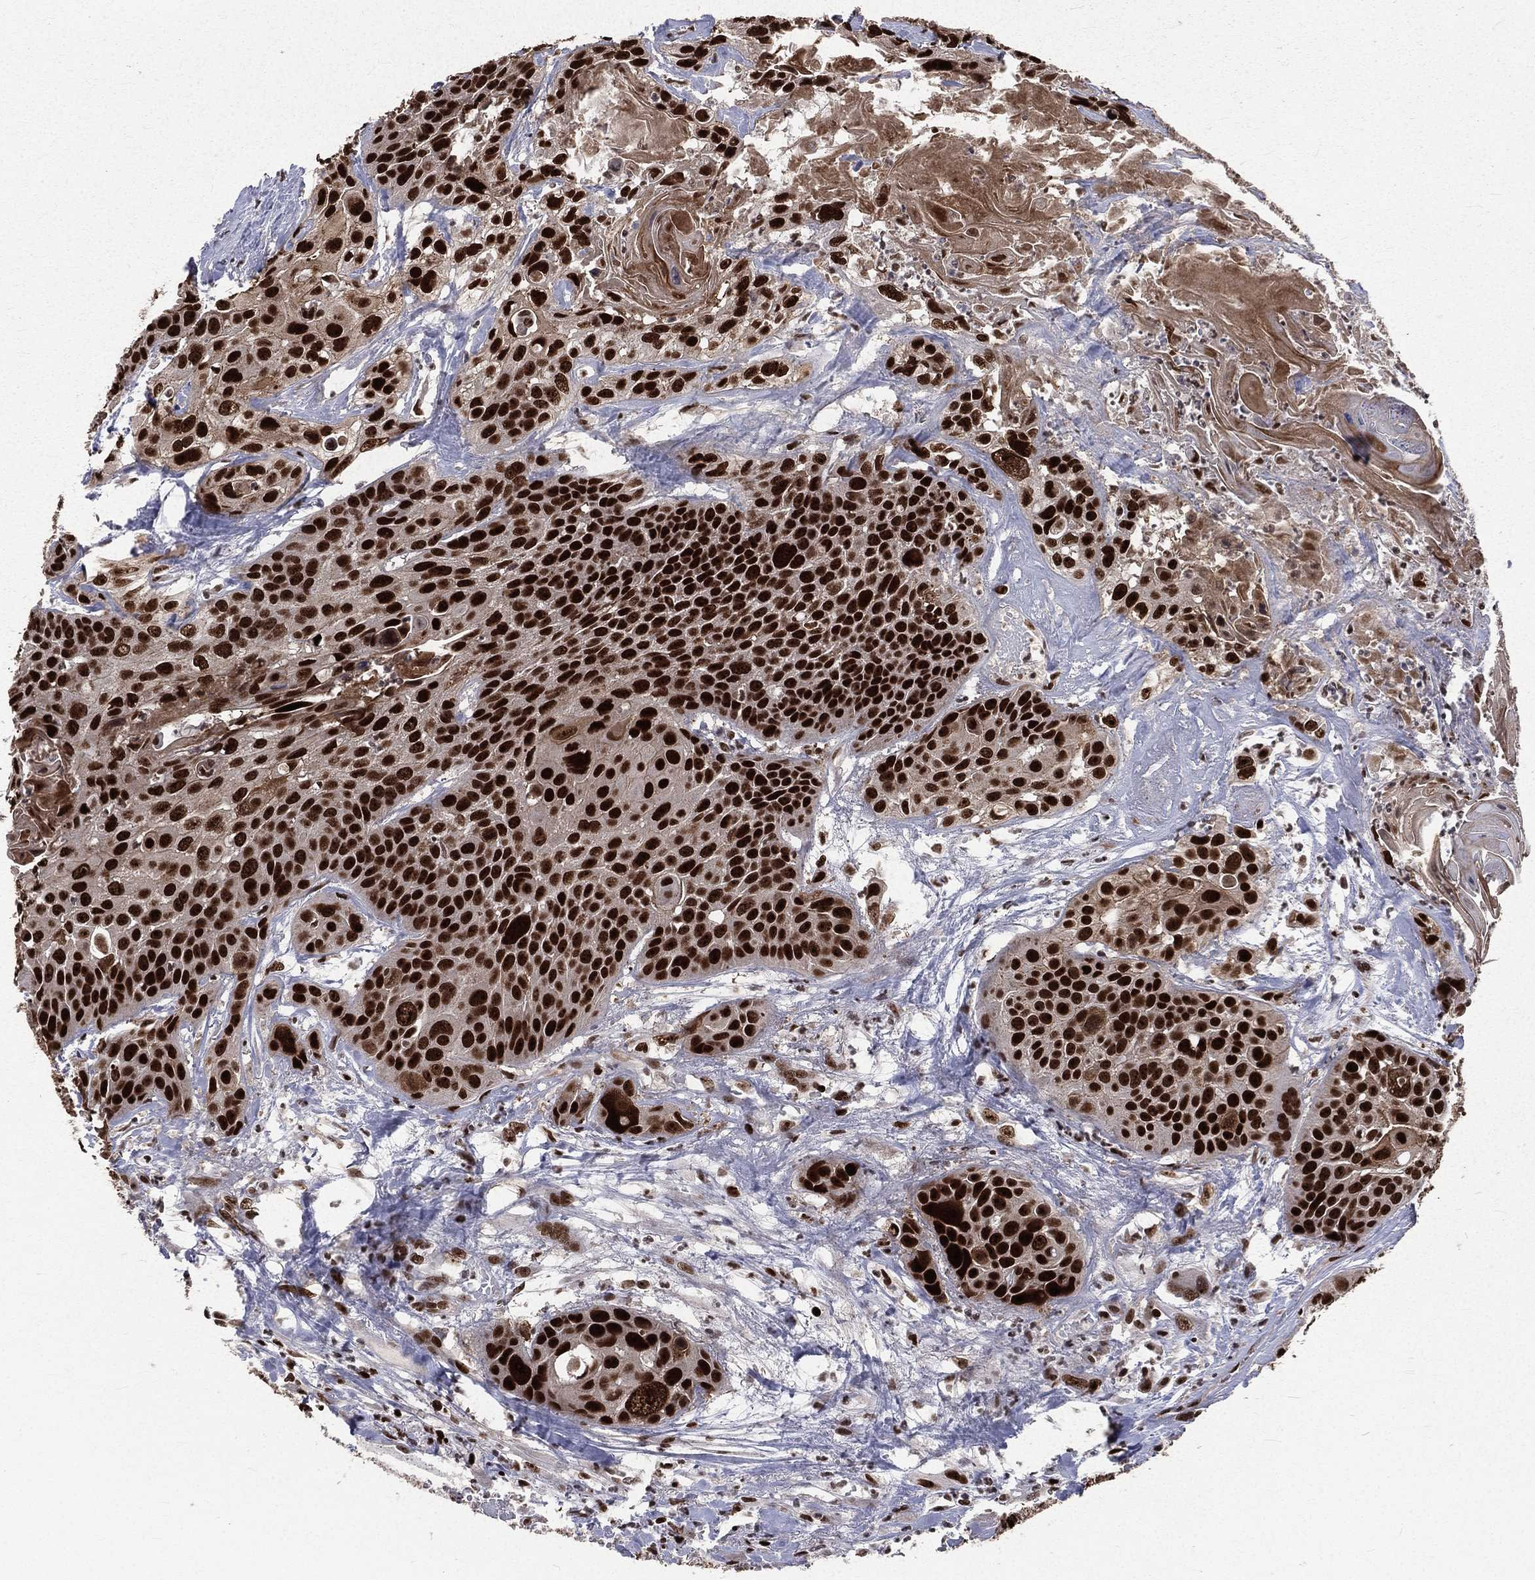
{"staining": {"intensity": "strong", "quantity": ">75%", "location": "nuclear"}, "tissue": "head and neck cancer", "cell_type": "Tumor cells", "image_type": "cancer", "snomed": [{"axis": "morphology", "description": "Squamous cell carcinoma, NOS"}, {"axis": "topography", "description": "Oral tissue"}, {"axis": "topography", "description": "Head-Neck"}], "caption": "The photomicrograph displays staining of squamous cell carcinoma (head and neck), revealing strong nuclear protein positivity (brown color) within tumor cells.", "gene": "POLB", "patient": {"sex": "male", "age": 56}}